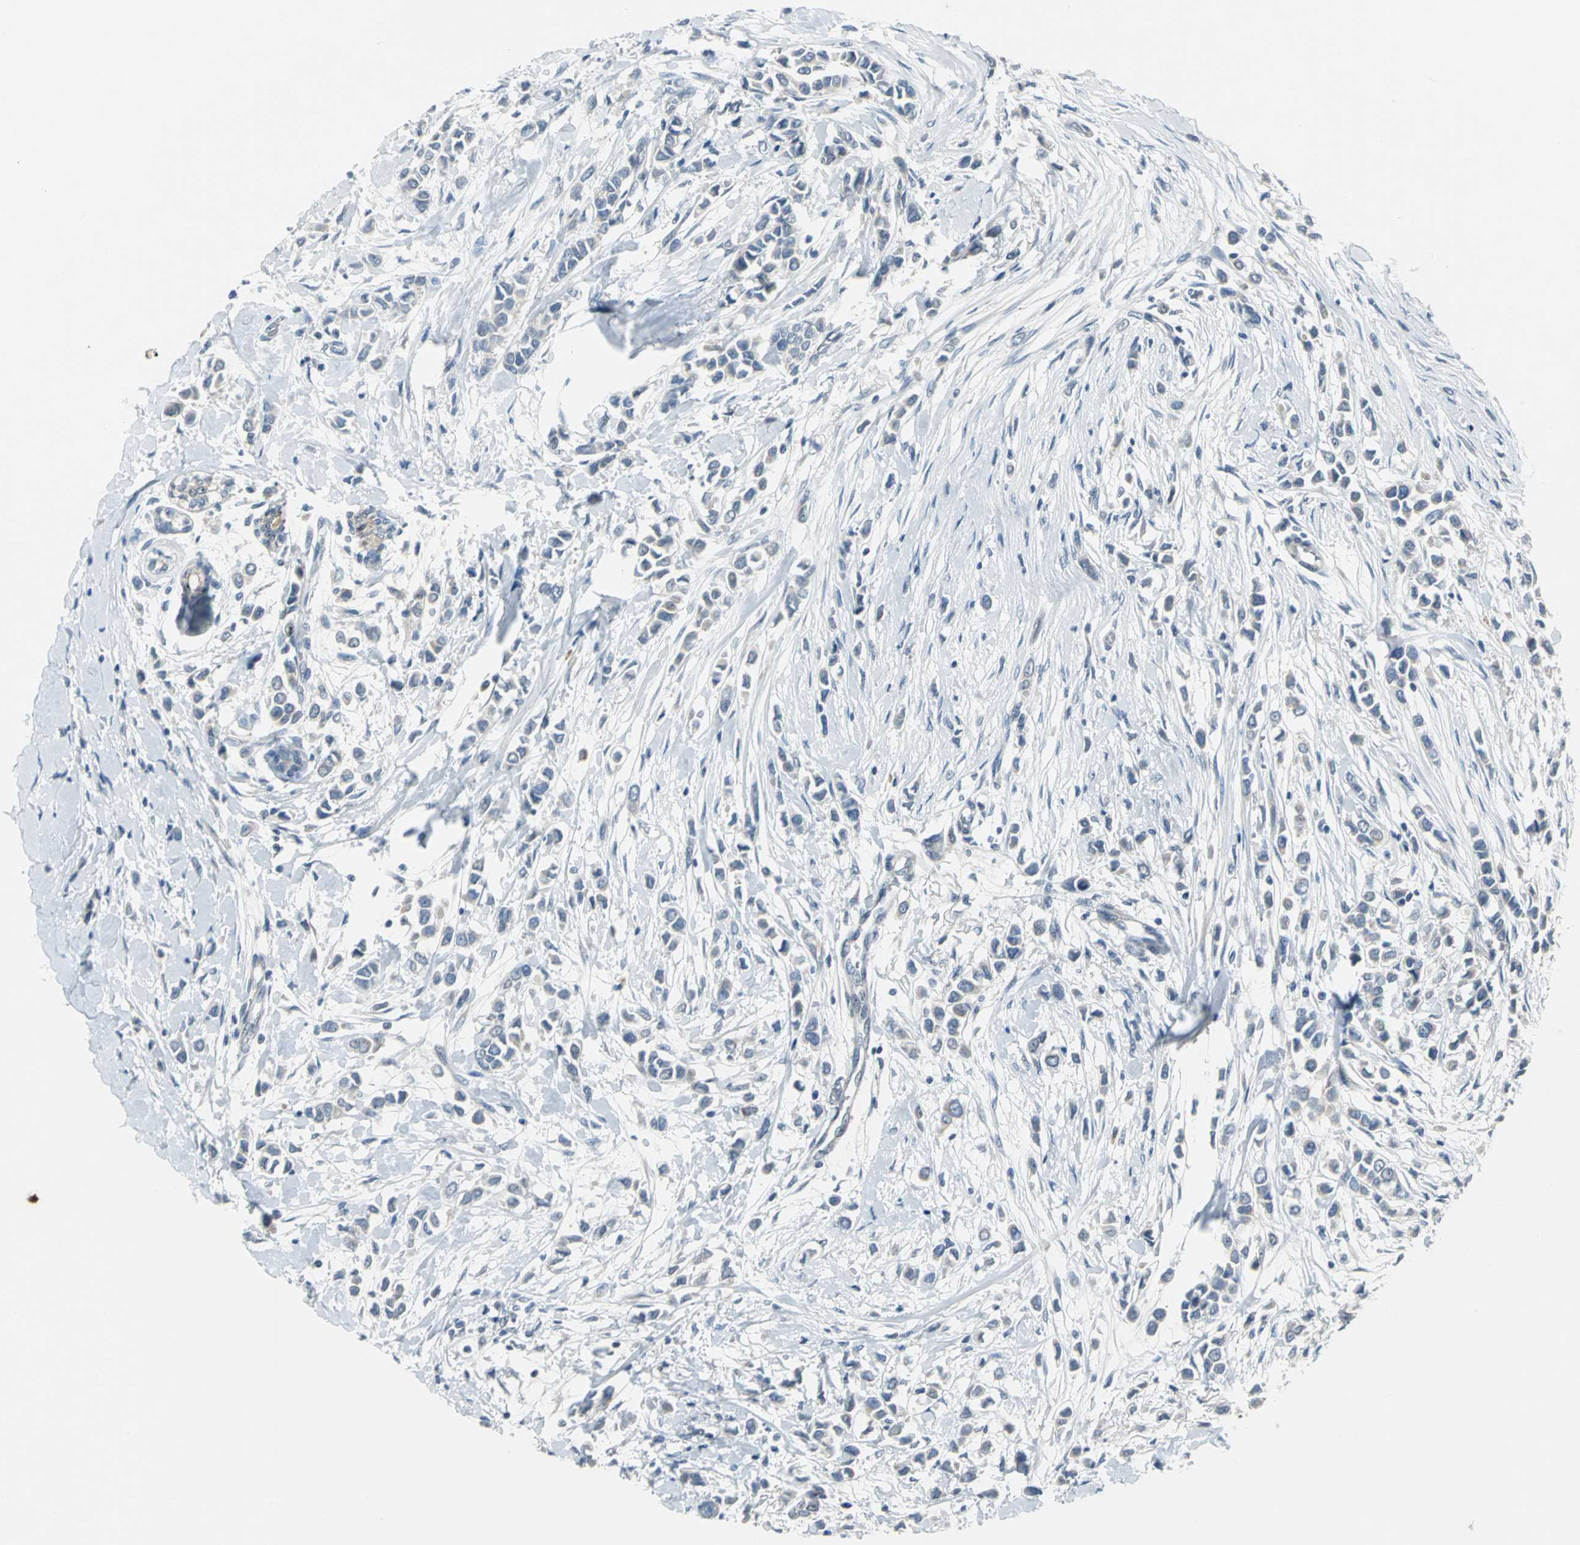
{"staining": {"intensity": "weak", "quantity": "<25%", "location": "nuclear"}, "tissue": "breast cancer", "cell_type": "Tumor cells", "image_type": "cancer", "snomed": [{"axis": "morphology", "description": "Lobular carcinoma"}, {"axis": "topography", "description": "Breast"}], "caption": "The IHC micrograph has no significant expression in tumor cells of breast cancer (lobular carcinoma) tissue.", "gene": "MYBBP1A", "patient": {"sex": "female", "age": 51}}